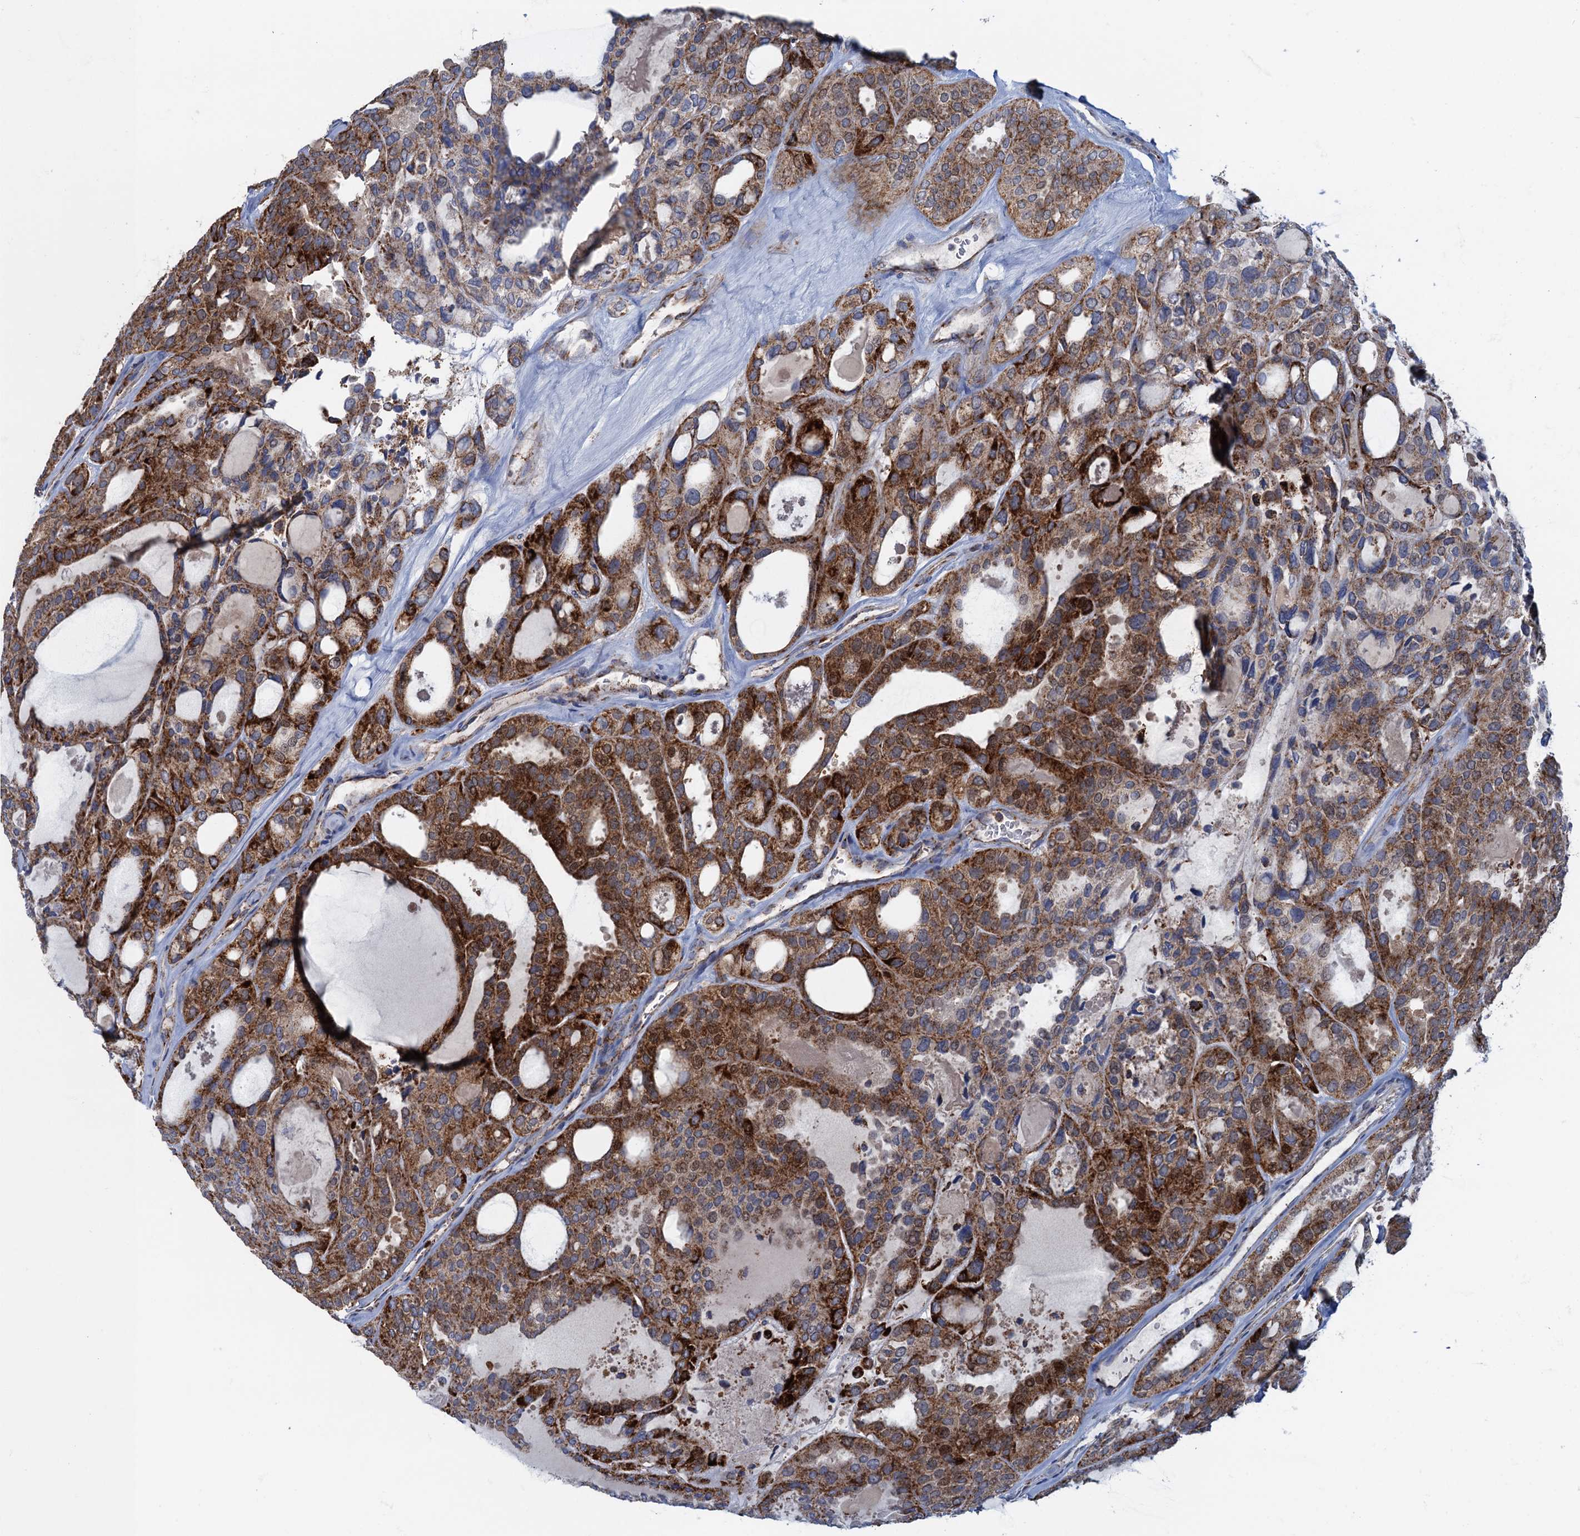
{"staining": {"intensity": "strong", "quantity": ">75%", "location": "cytoplasmic/membranous"}, "tissue": "thyroid cancer", "cell_type": "Tumor cells", "image_type": "cancer", "snomed": [{"axis": "morphology", "description": "Follicular adenoma carcinoma, NOS"}, {"axis": "topography", "description": "Thyroid gland"}], "caption": "Thyroid cancer (follicular adenoma carcinoma) stained with immunohistochemistry exhibits strong cytoplasmic/membranous staining in approximately >75% of tumor cells.", "gene": "GTPBP3", "patient": {"sex": "male", "age": 75}}